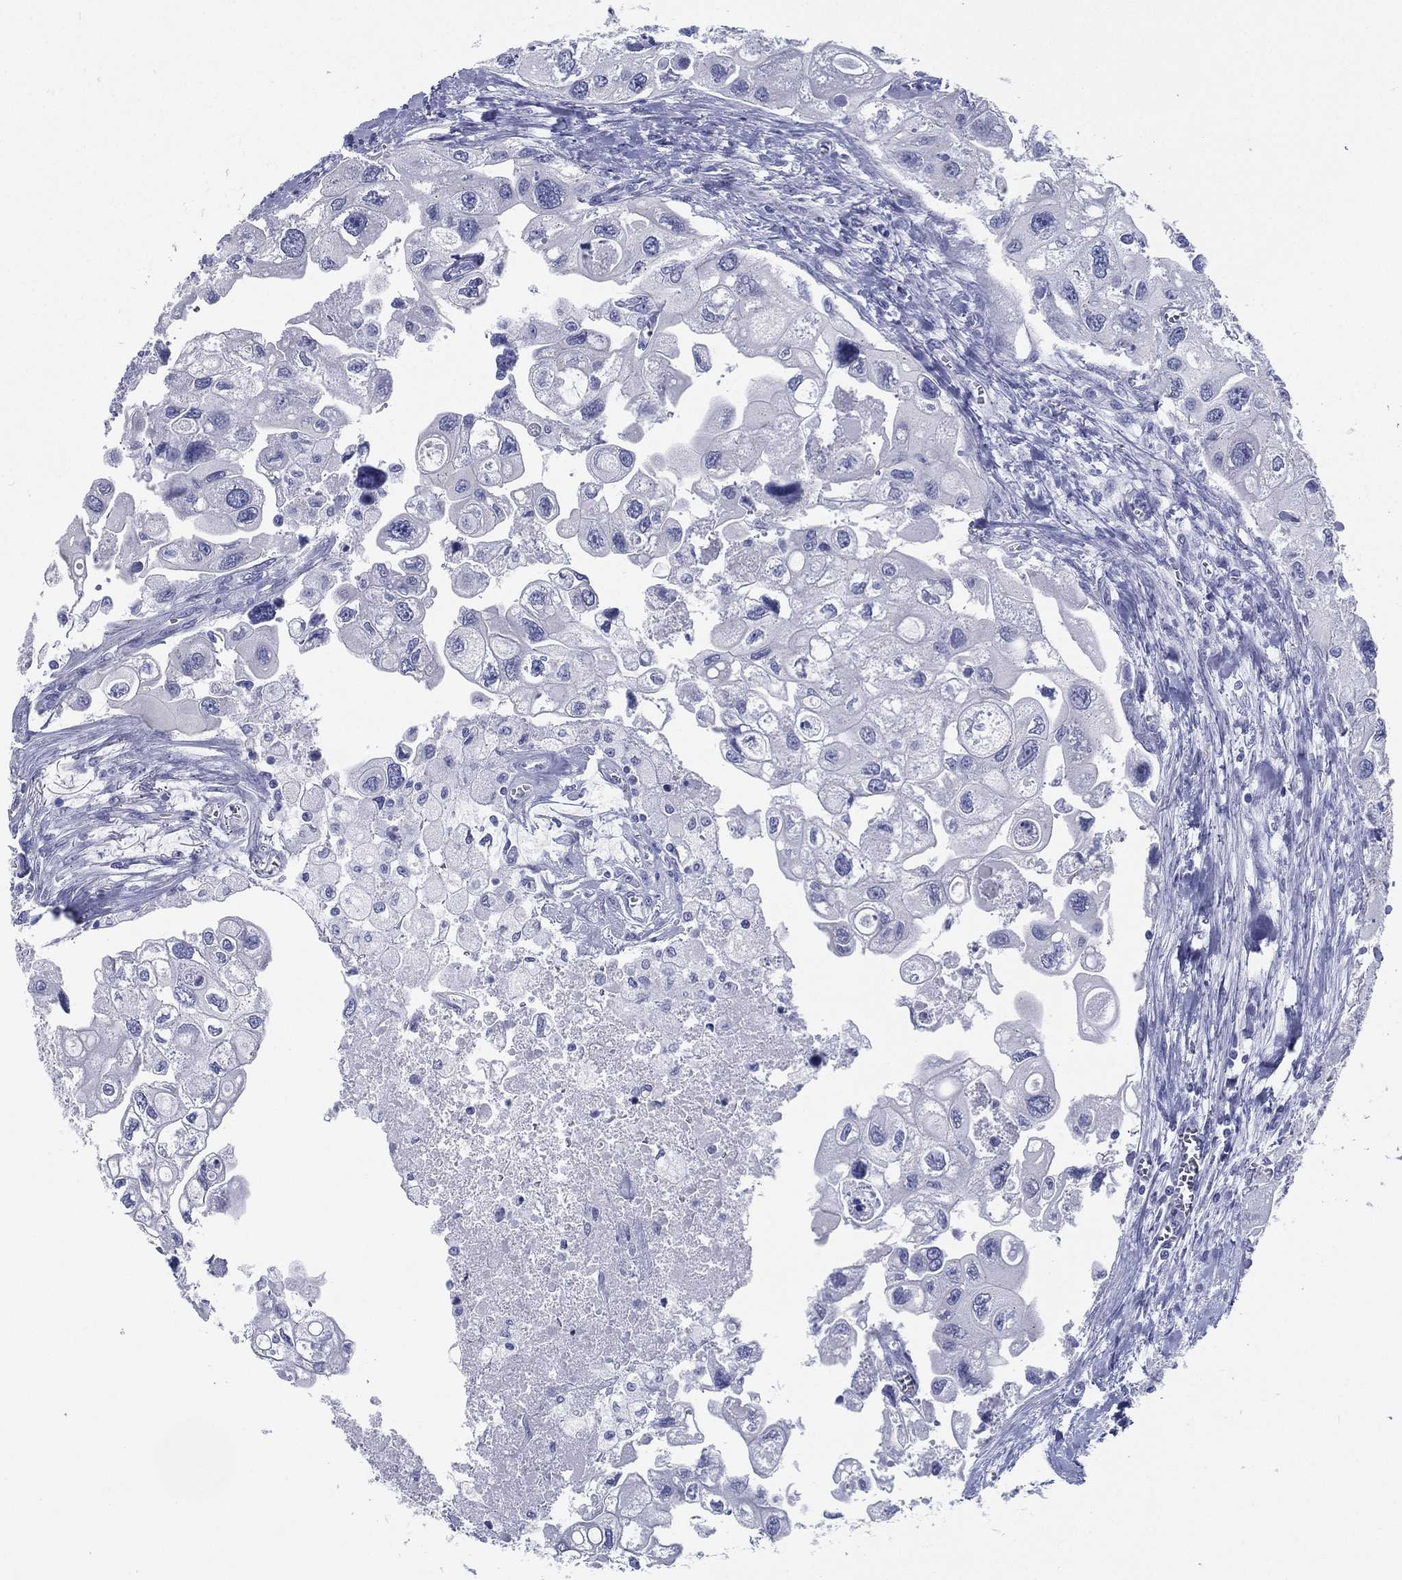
{"staining": {"intensity": "negative", "quantity": "none", "location": "none"}, "tissue": "urothelial cancer", "cell_type": "Tumor cells", "image_type": "cancer", "snomed": [{"axis": "morphology", "description": "Urothelial carcinoma, High grade"}, {"axis": "topography", "description": "Urinary bladder"}], "caption": "Immunohistochemical staining of human urothelial carcinoma (high-grade) demonstrates no significant positivity in tumor cells.", "gene": "RSPH4A", "patient": {"sex": "male", "age": 59}}